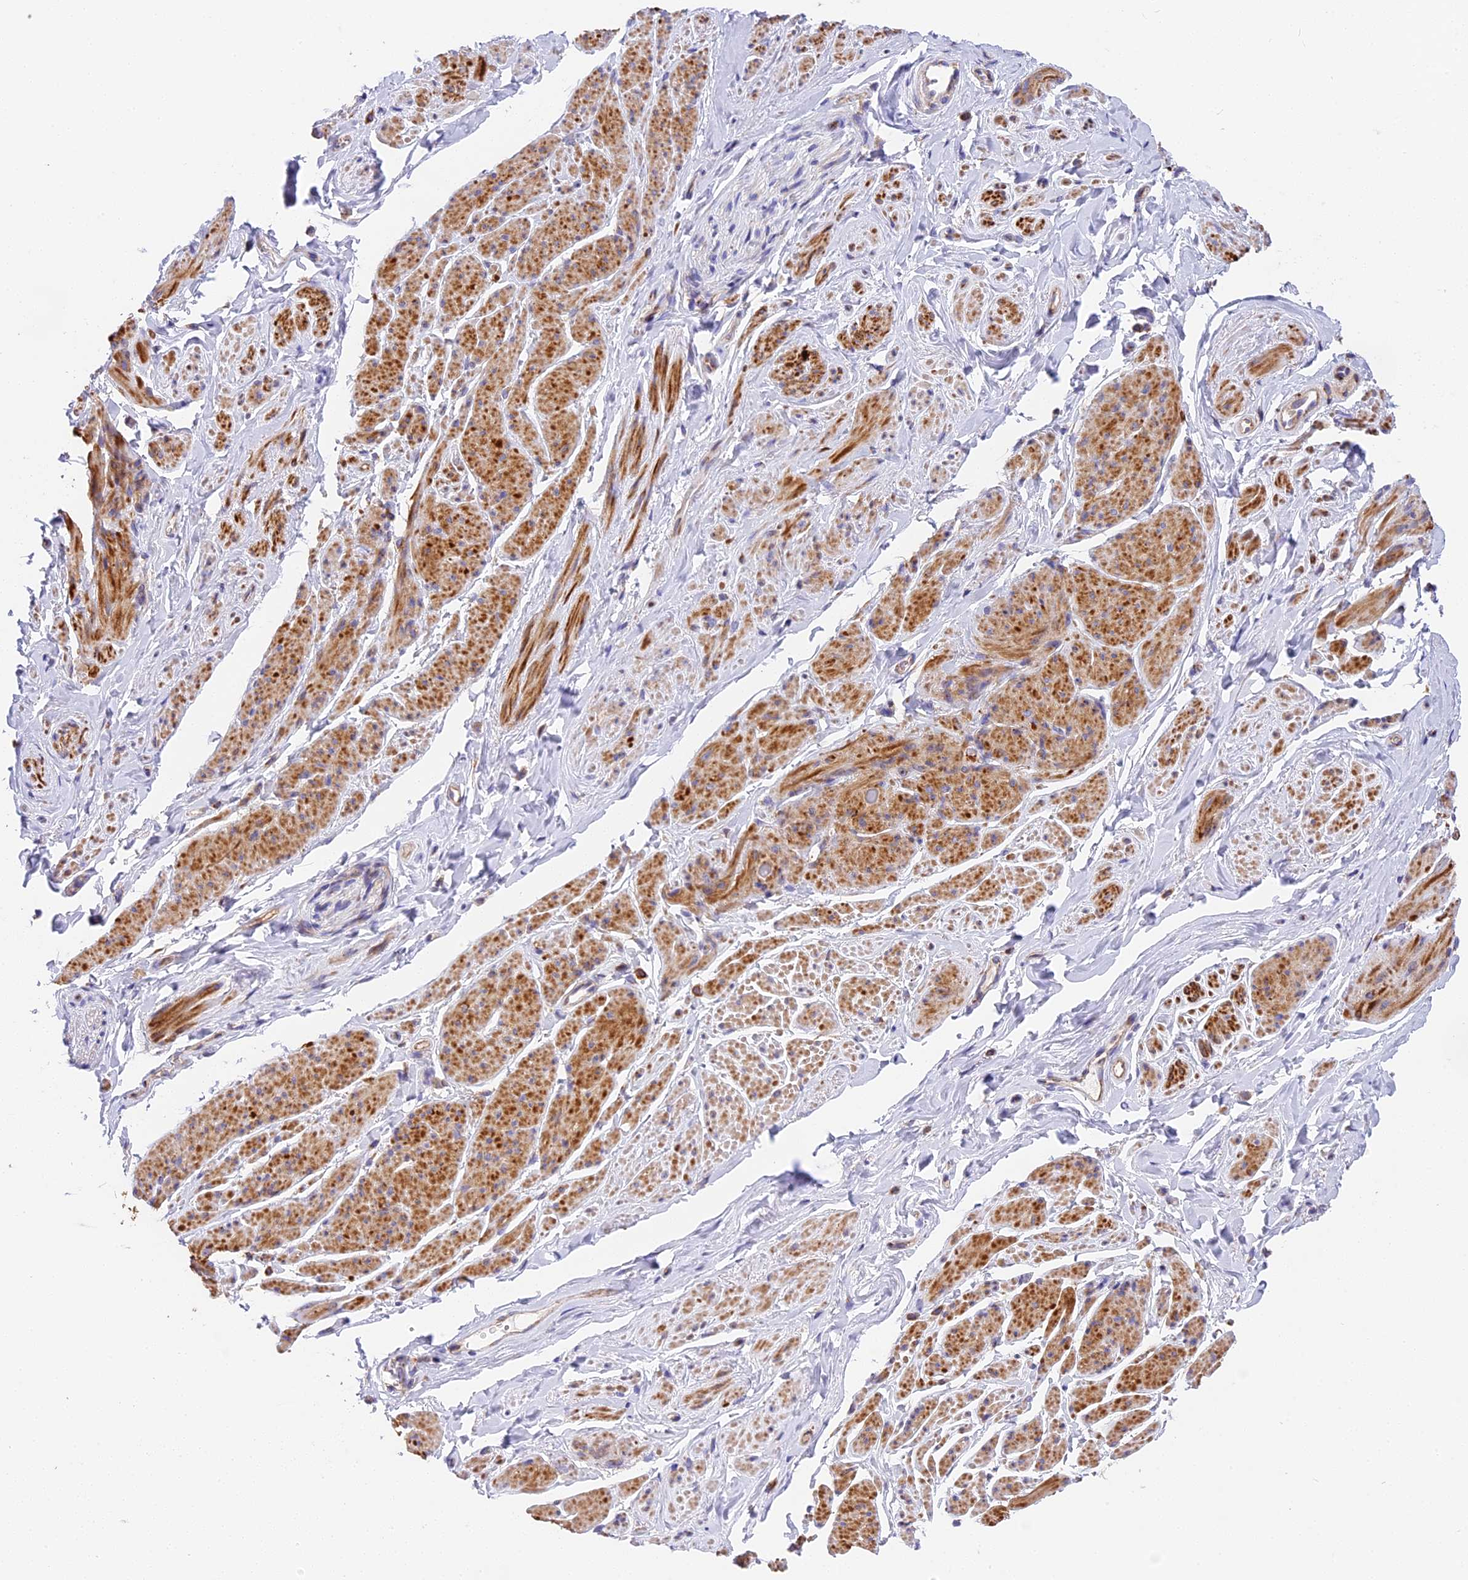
{"staining": {"intensity": "strong", "quantity": "25%-75%", "location": "cytoplasmic/membranous"}, "tissue": "smooth muscle", "cell_type": "Smooth muscle cells", "image_type": "normal", "snomed": [{"axis": "morphology", "description": "Normal tissue, NOS"}, {"axis": "topography", "description": "Smooth muscle"}, {"axis": "topography", "description": "Peripheral nerve tissue"}], "caption": "Immunohistochemistry (IHC) (DAB) staining of benign human smooth muscle exhibits strong cytoplasmic/membranous protein expression in approximately 25%-75% of smooth muscle cells.", "gene": "MRAS", "patient": {"sex": "male", "age": 69}}